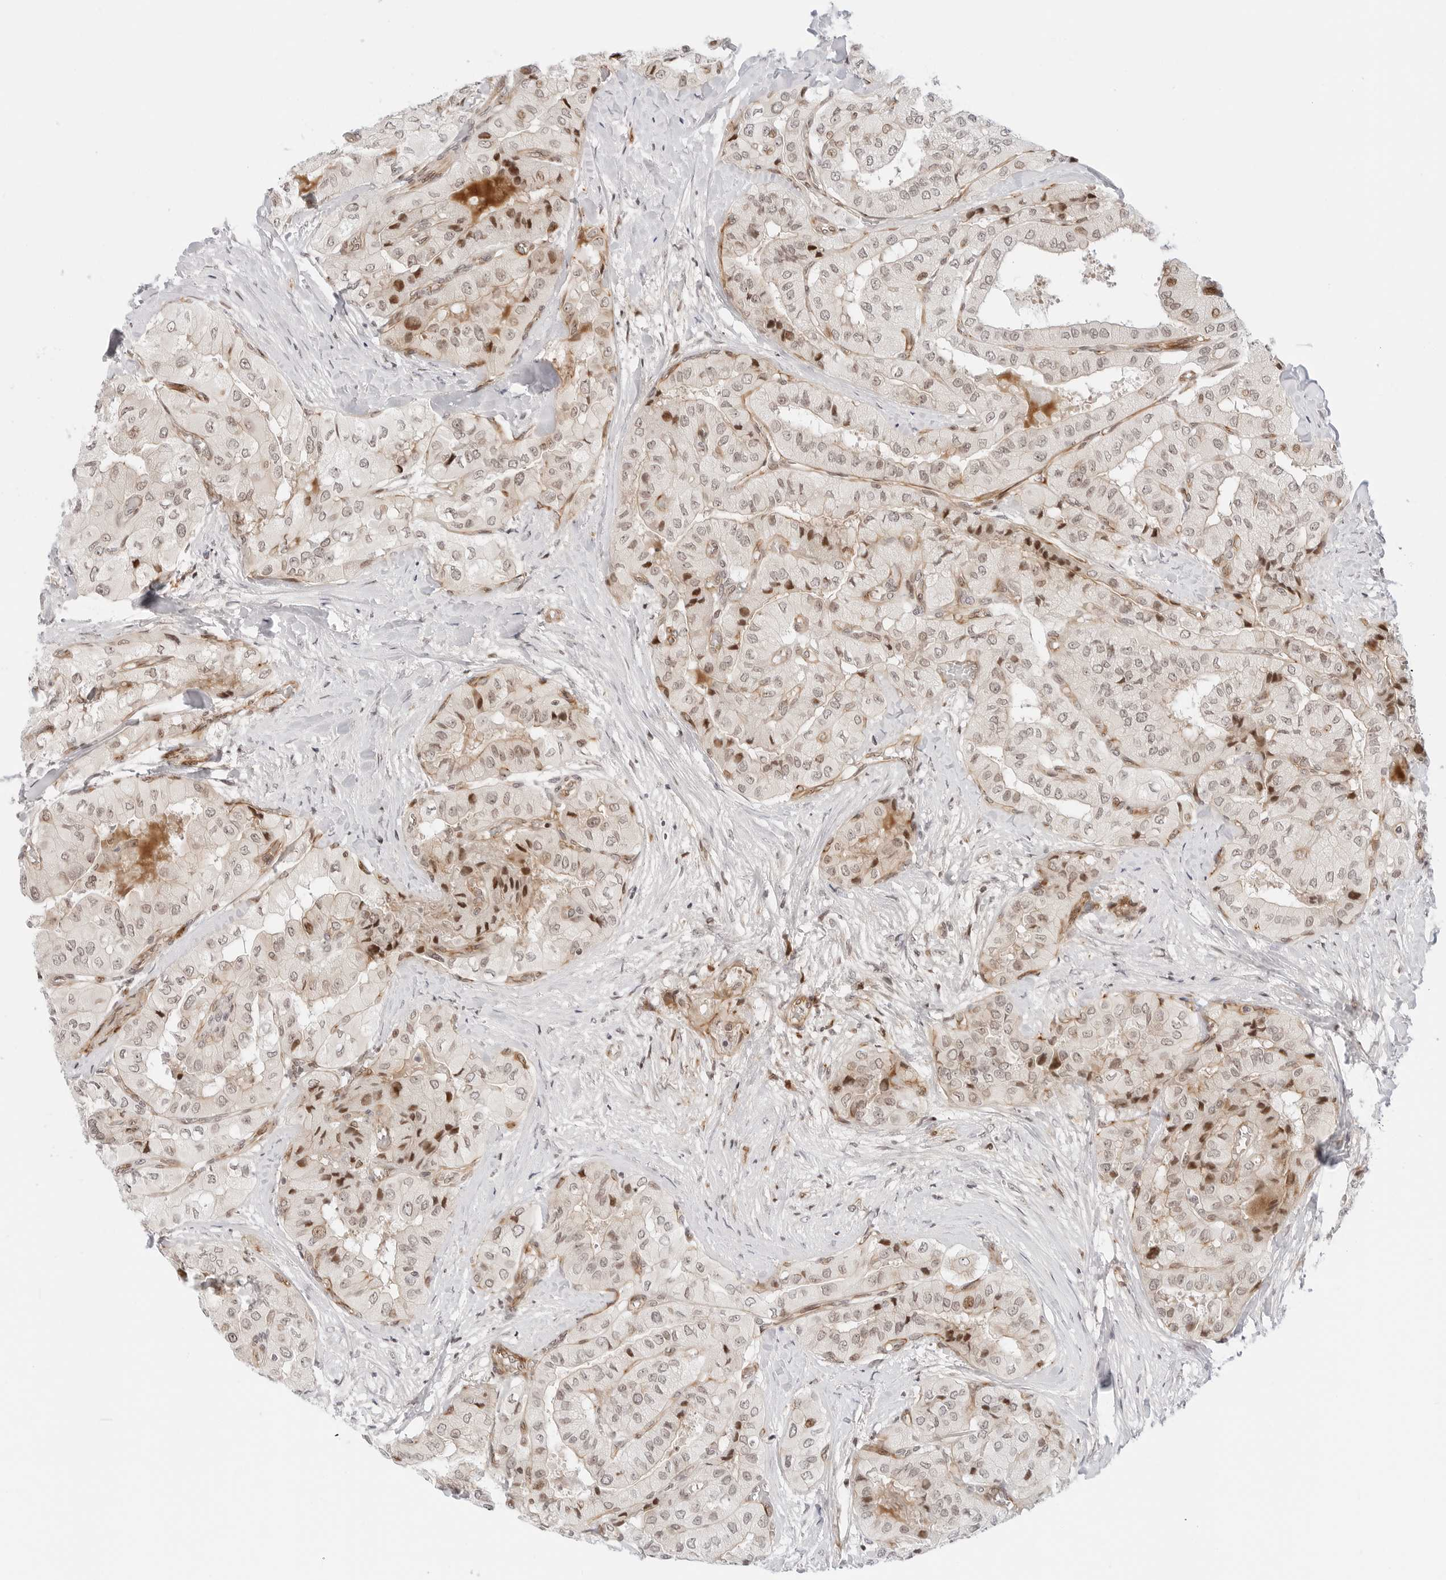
{"staining": {"intensity": "moderate", "quantity": "25%-75%", "location": "nuclear"}, "tissue": "thyroid cancer", "cell_type": "Tumor cells", "image_type": "cancer", "snomed": [{"axis": "morphology", "description": "Papillary adenocarcinoma, NOS"}, {"axis": "topography", "description": "Thyroid gland"}], "caption": "A photomicrograph of human thyroid papillary adenocarcinoma stained for a protein shows moderate nuclear brown staining in tumor cells. The protein of interest is shown in brown color, while the nuclei are stained blue.", "gene": "ZNF613", "patient": {"sex": "female", "age": 59}}